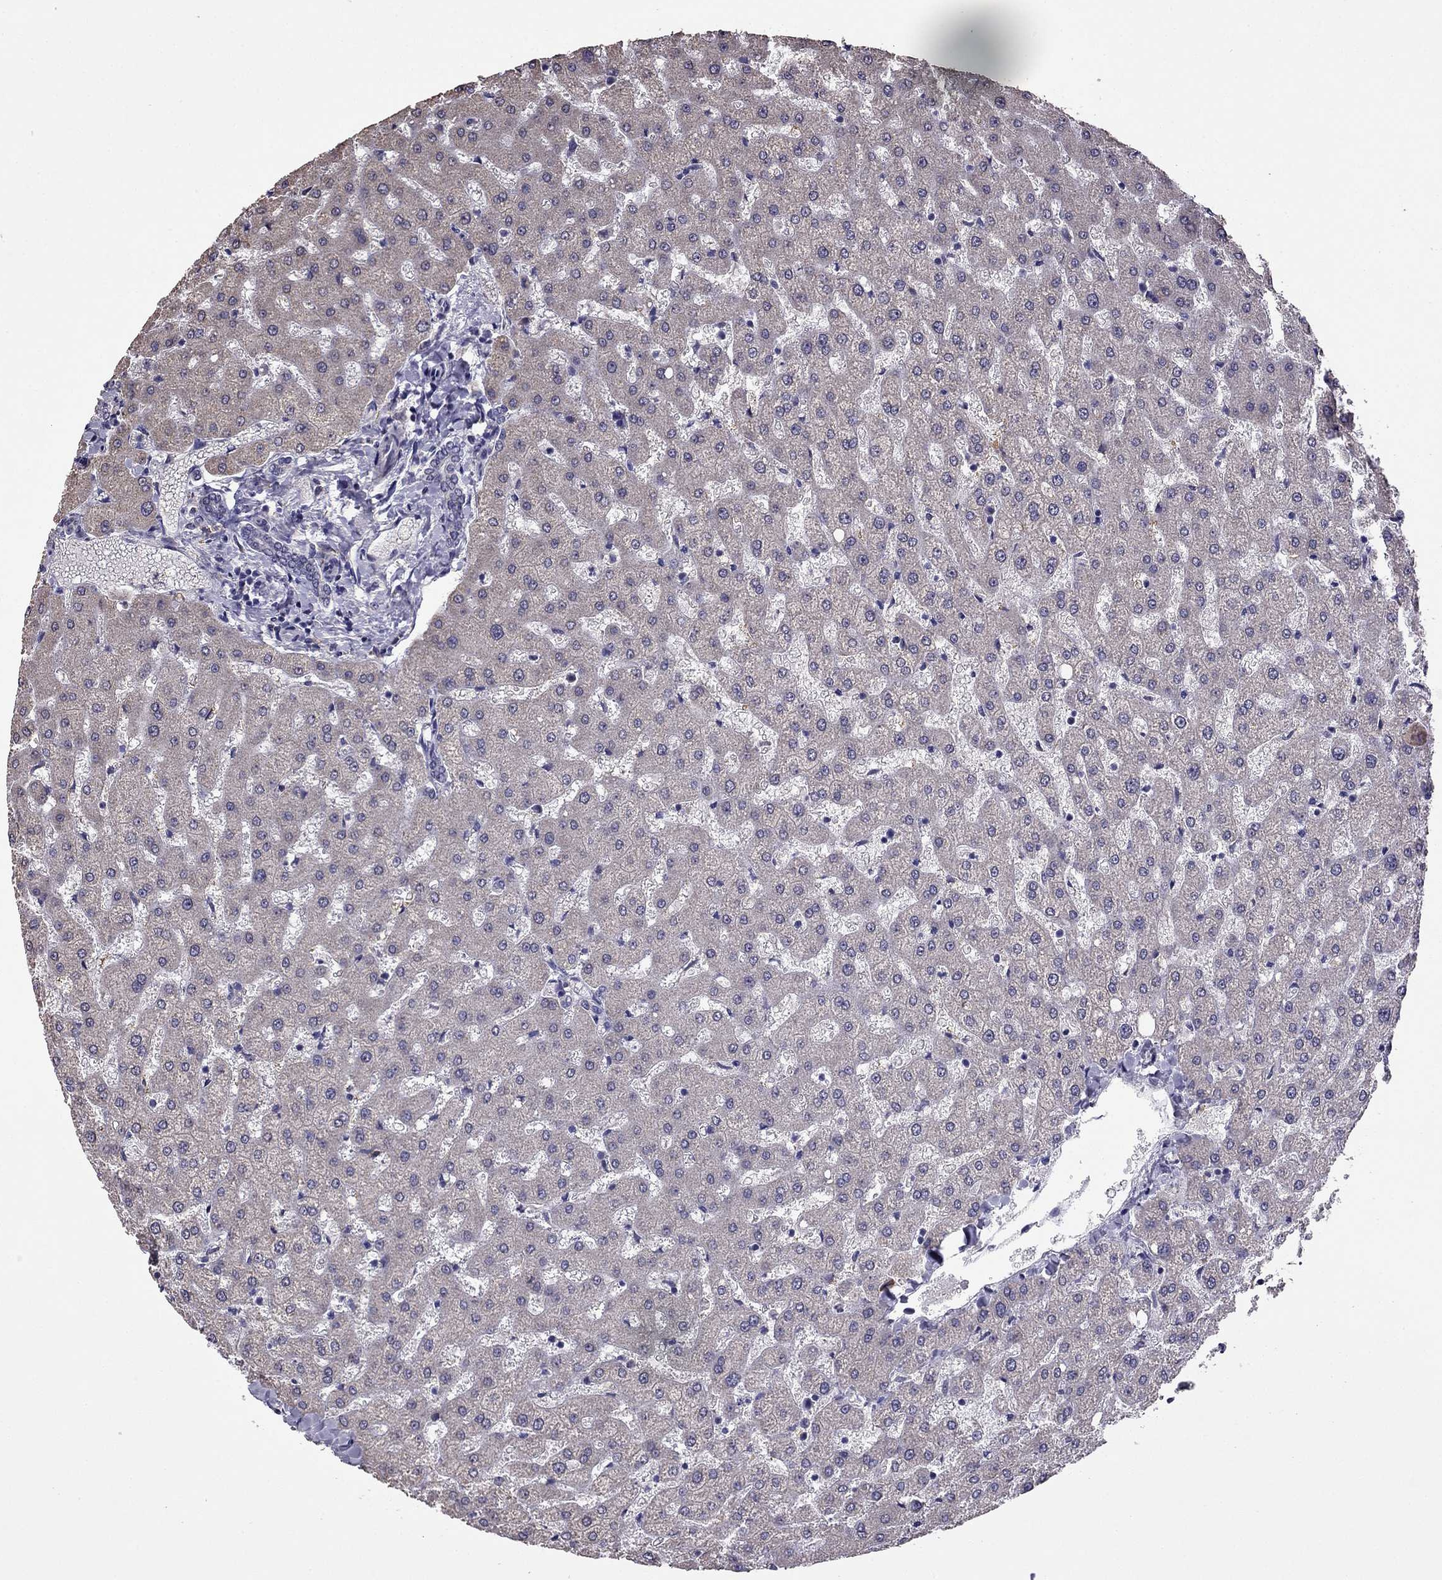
{"staining": {"intensity": "negative", "quantity": "none", "location": "none"}, "tissue": "liver", "cell_type": "Cholangiocytes", "image_type": "normal", "snomed": [{"axis": "morphology", "description": "Normal tissue, NOS"}, {"axis": "topography", "description": "Liver"}], "caption": "Immunohistochemistry (IHC) of benign liver shows no staining in cholangiocytes. (DAB (3,3'-diaminobenzidine) IHC with hematoxylin counter stain).", "gene": "CDH9", "patient": {"sex": "female", "age": 50}}